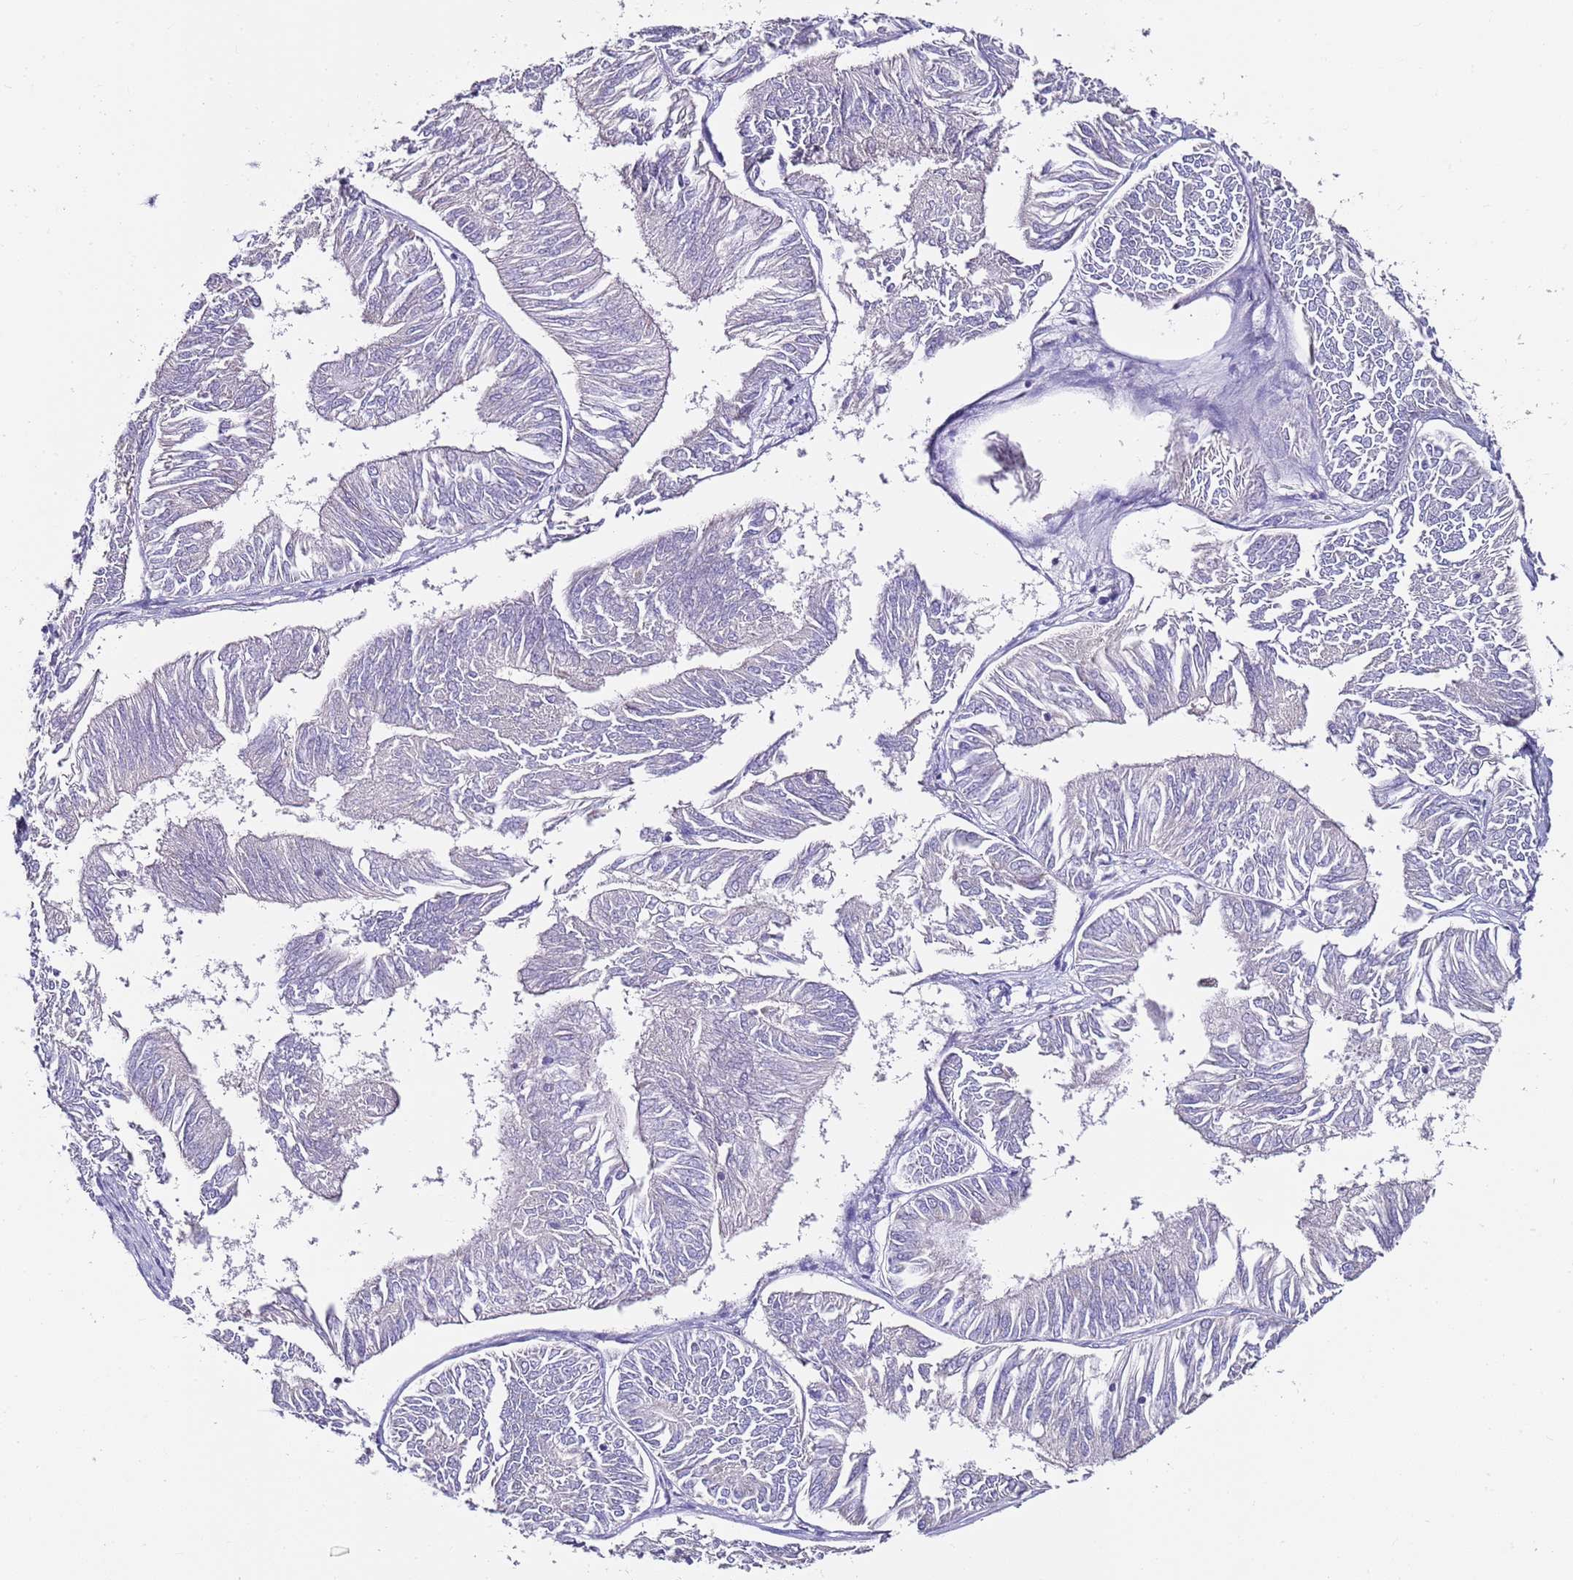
{"staining": {"intensity": "negative", "quantity": "none", "location": "none"}, "tissue": "endometrial cancer", "cell_type": "Tumor cells", "image_type": "cancer", "snomed": [{"axis": "morphology", "description": "Adenocarcinoma, NOS"}, {"axis": "topography", "description": "Endometrium"}], "caption": "Histopathology image shows no protein staining in tumor cells of endometrial cancer tissue.", "gene": "MYBPC3", "patient": {"sex": "female", "age": 58}}